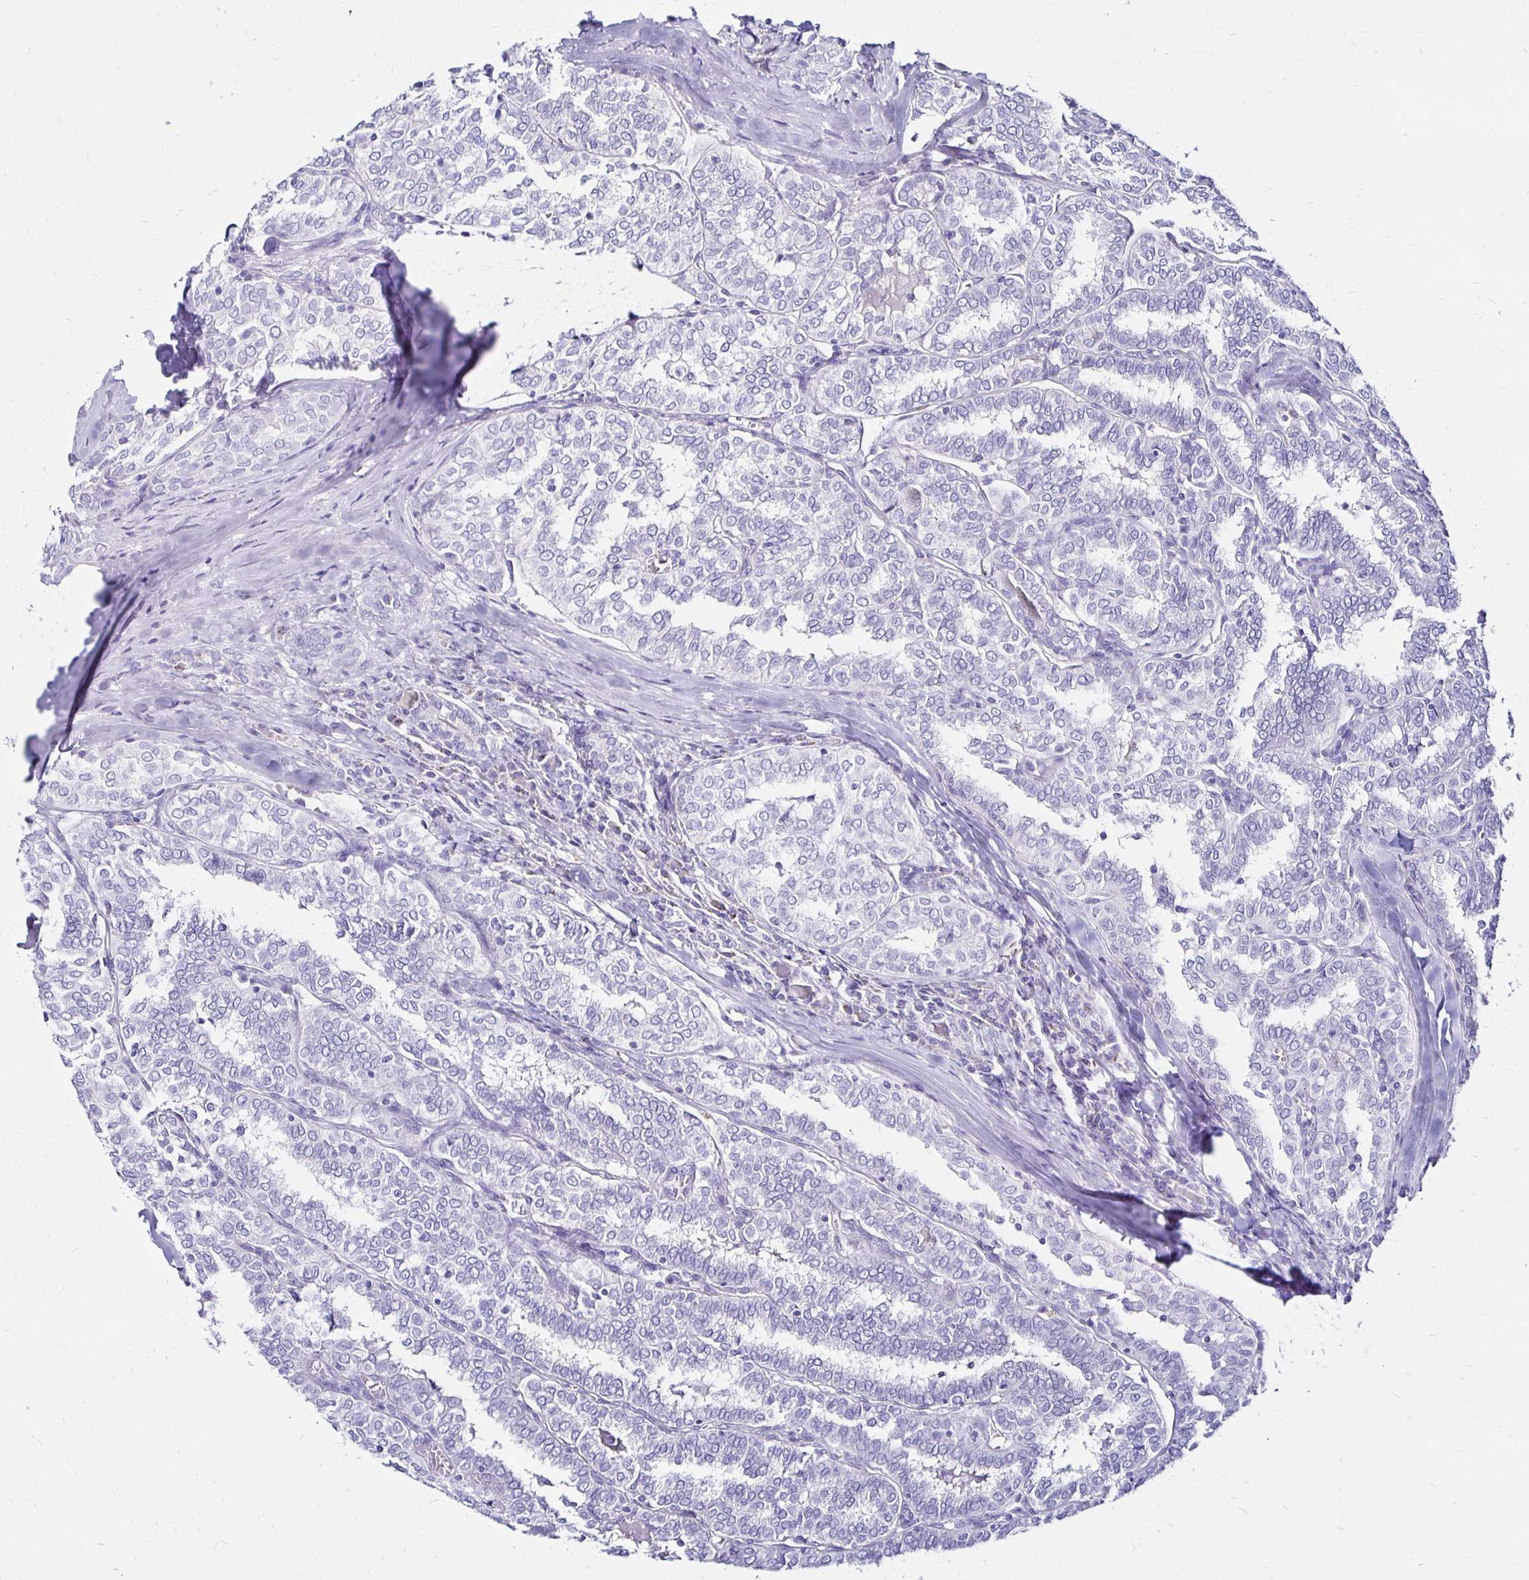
{"staining": {"intensity": "negative", "quantity": "none", "location": "none"}, "tissue": "thyroid cancer", "cell_type": "Tumor cells", "image_type": "cancer", "snomed": [{"axis": "morphology", "description": "Papillary adenocarcinoma, NOS"}, {"axis": "topography", "description": "Thyroid gland"}], "caption": "DAB (3,3'-diaminobenzidine) immunohistochemical staining of papillary adenocarcinoma (thyroid) exhibits no significant expression in tumor cells.", "gene": "KCNT1", "patient": {"sex": "female", "age": 30}}